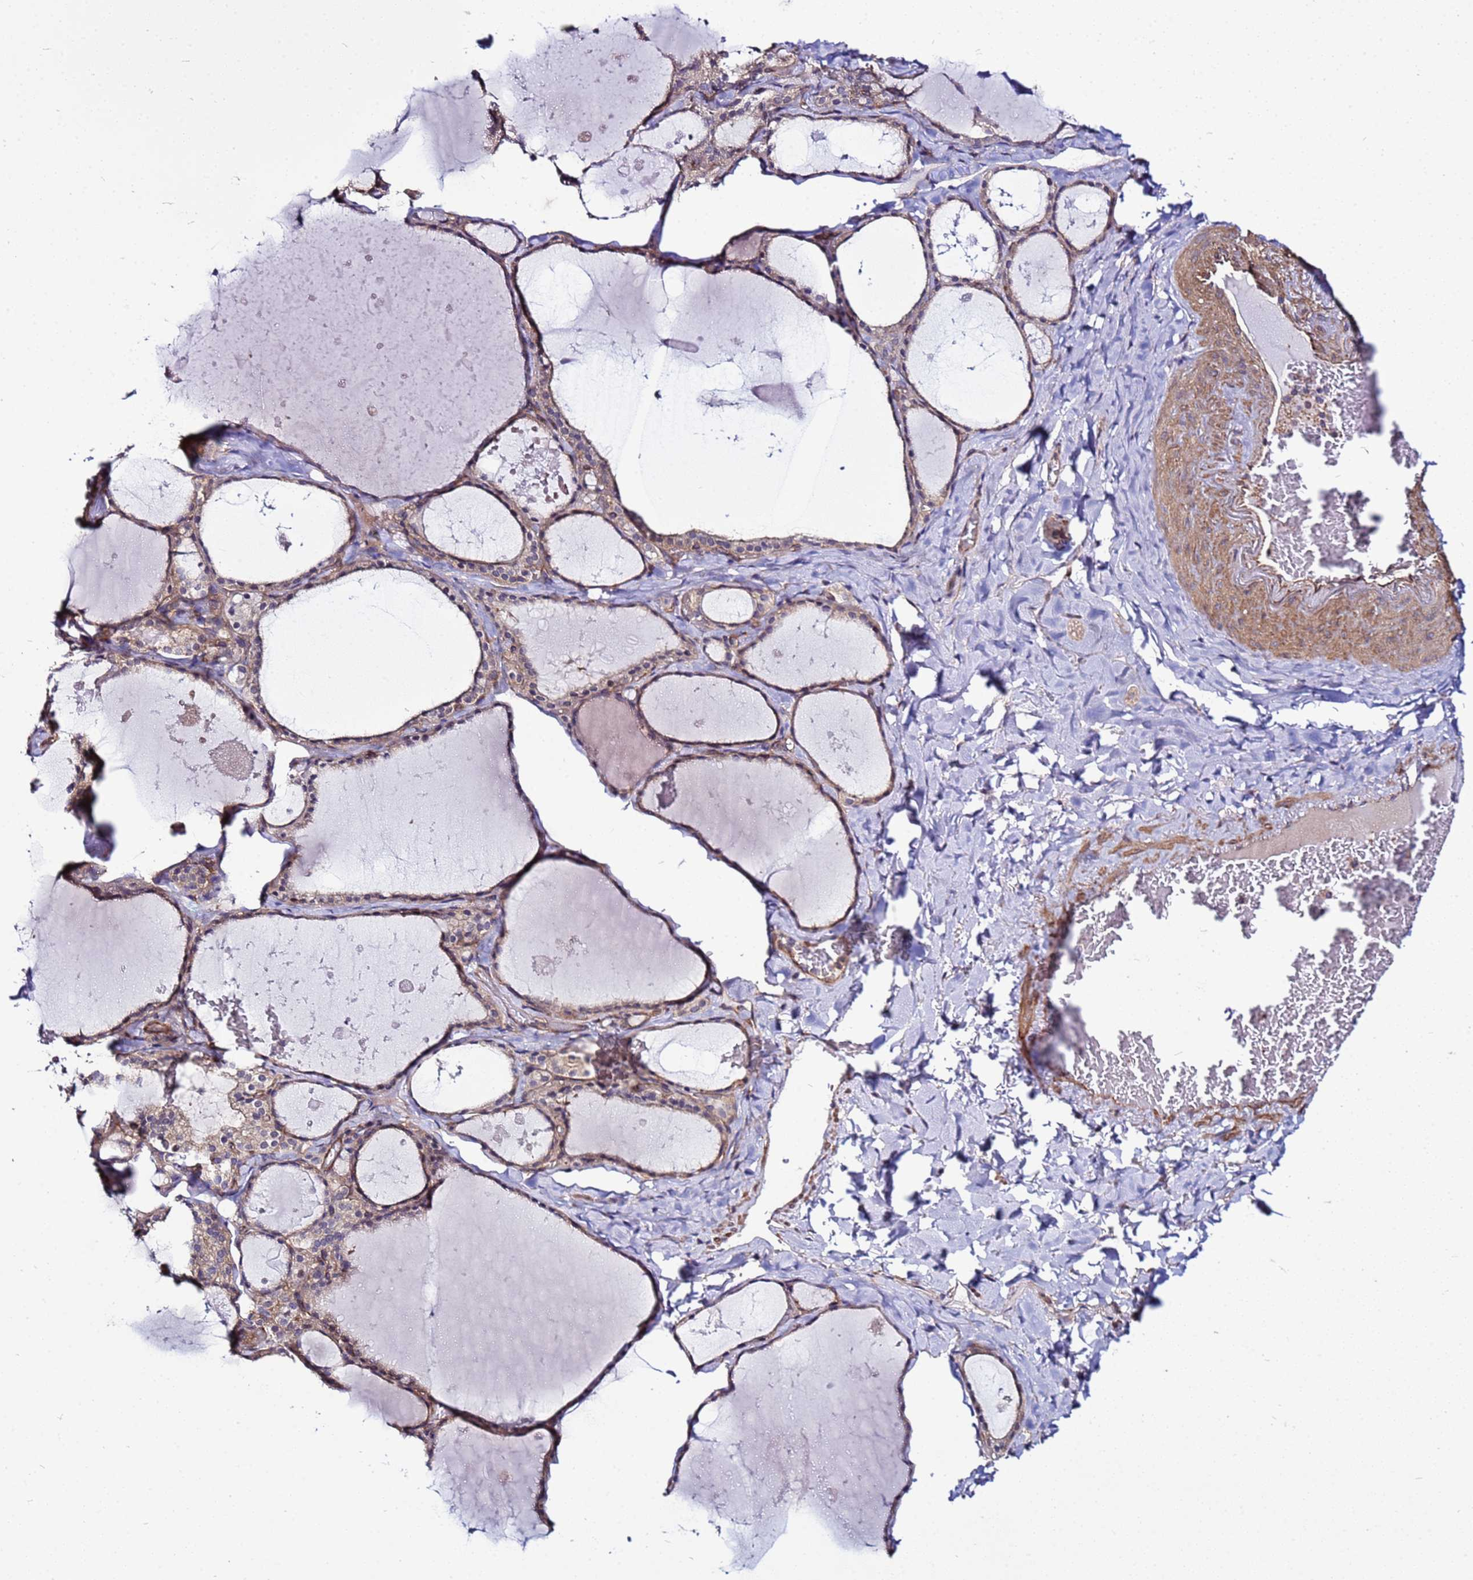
{"staining": {"intensity": "moderate", "quantity": ">75%", "location": "cytoplasmic/membranous"}, "tissue": "thyroid gland", "cell_type": "Glandular cells", "image_type": "normal", "snomed": [{"axis": "morphology", "description": "Normal tissue, NOS"}, {"axis": "topography", "description": "Thyroid gland"}], "caption": "An IHC micrograph of unremarkable tissue is shown. Protein staining in brown highlights moderate cytoplasmic/membranous positivity in thyroid gland within glandular cells.", "gene": "STK38L", "patient": {"sex": "male", "age": 56}}